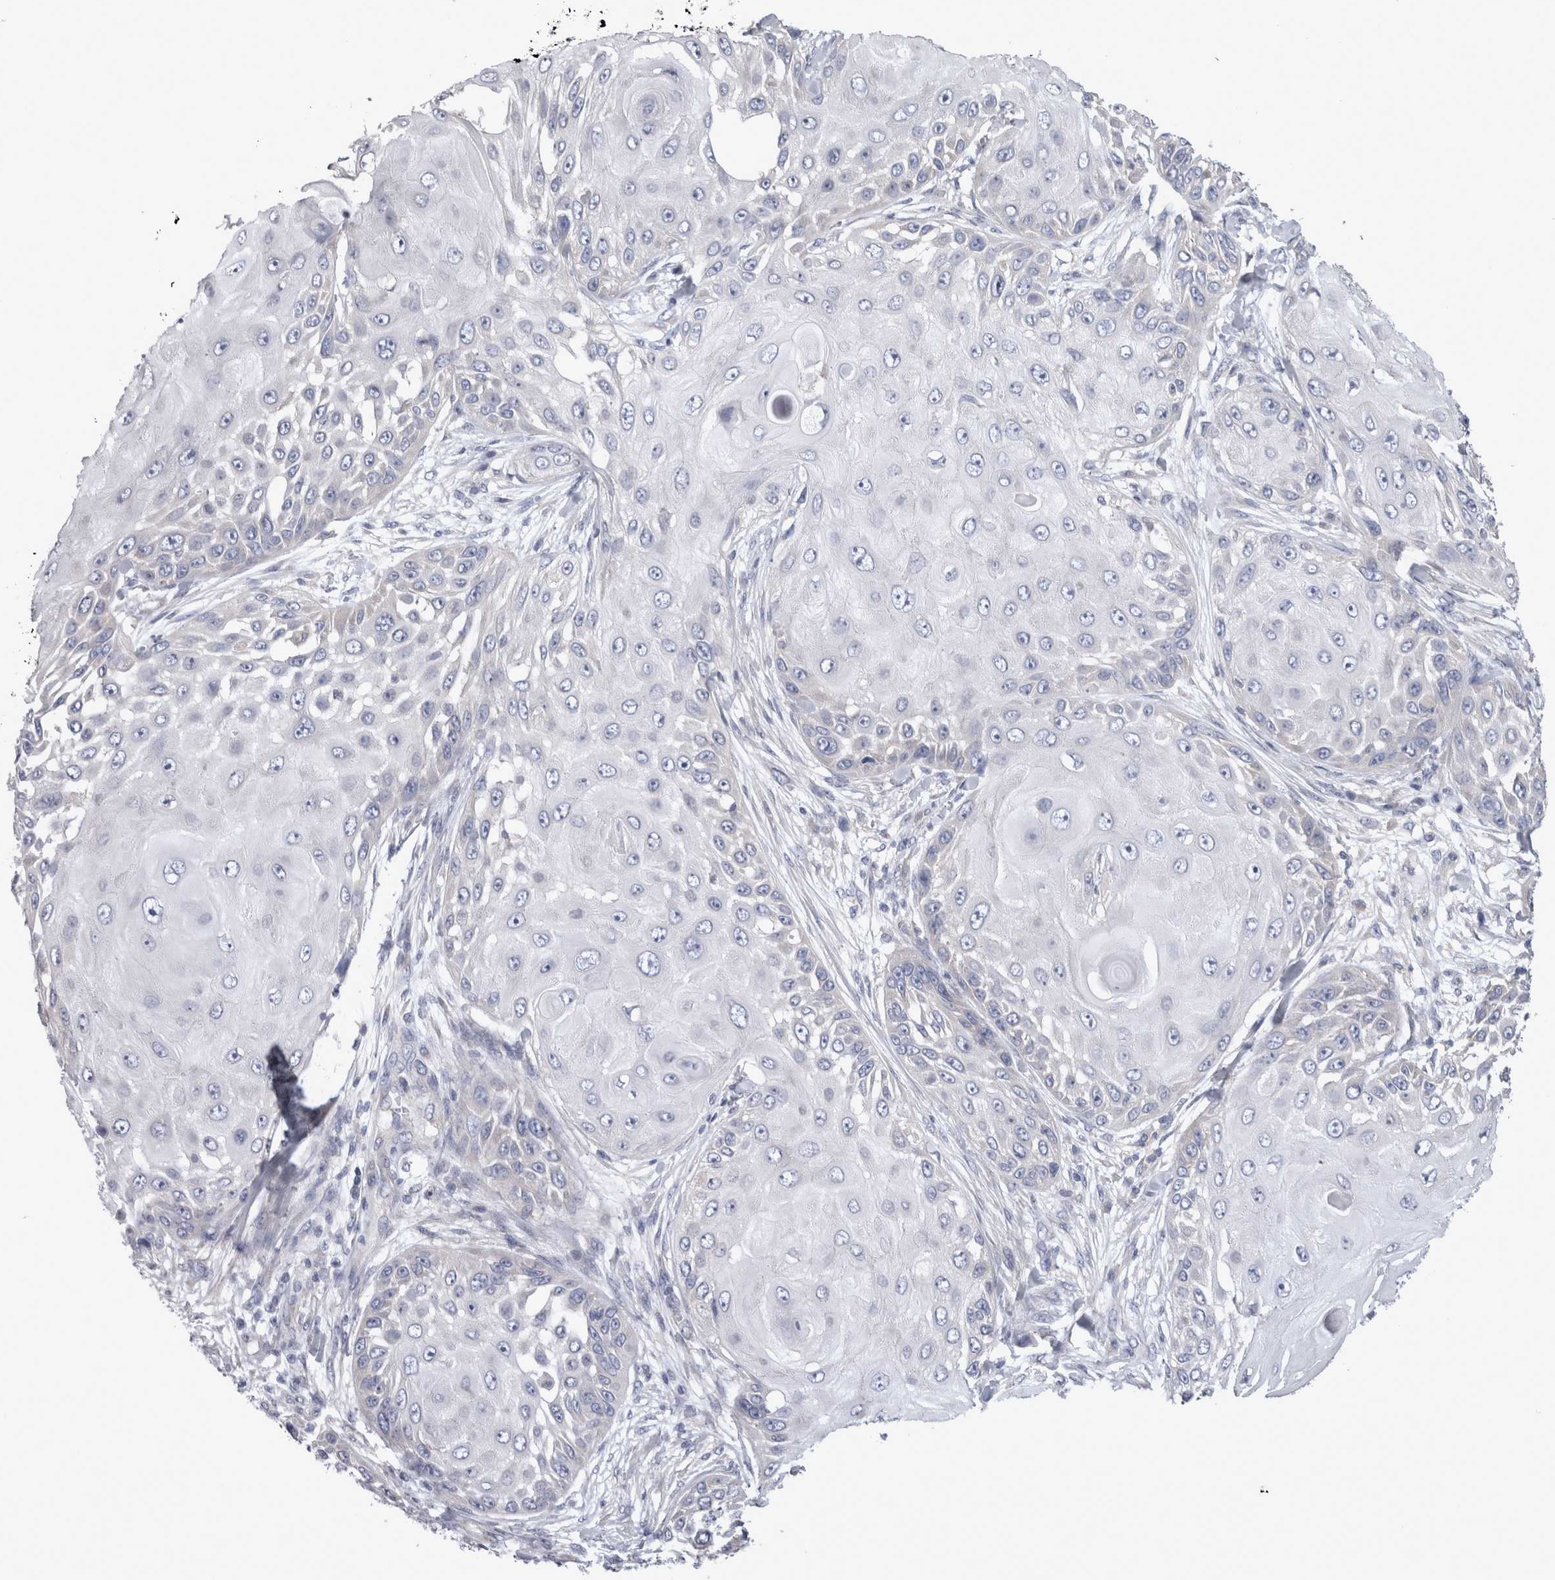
{"staining": {"intensity": "negative", "quantity": "none", "location": "none"}, "tissue": "skin cancer", "cell_type": "Tumor cells", "image_type": "cancer", "snomed": [{"axis": "morphology", "description": "Squamous cell carcinoma, NOS"}, {"axis": "topography", "description": "Skin"}], "caption": "High power microscopy histopathology image of an immunohistochemistry (IHC) image of skin squamous cell carcinoma, revealing no significant staining in tumor cells. The staining is performed using DAB (3,3'-diaminobenzidine) brown chromogen with nuclei counter-stained in using hematoxylin.", "gene": "LRRC40", "patient": {"sex": "female", "age": 44}}